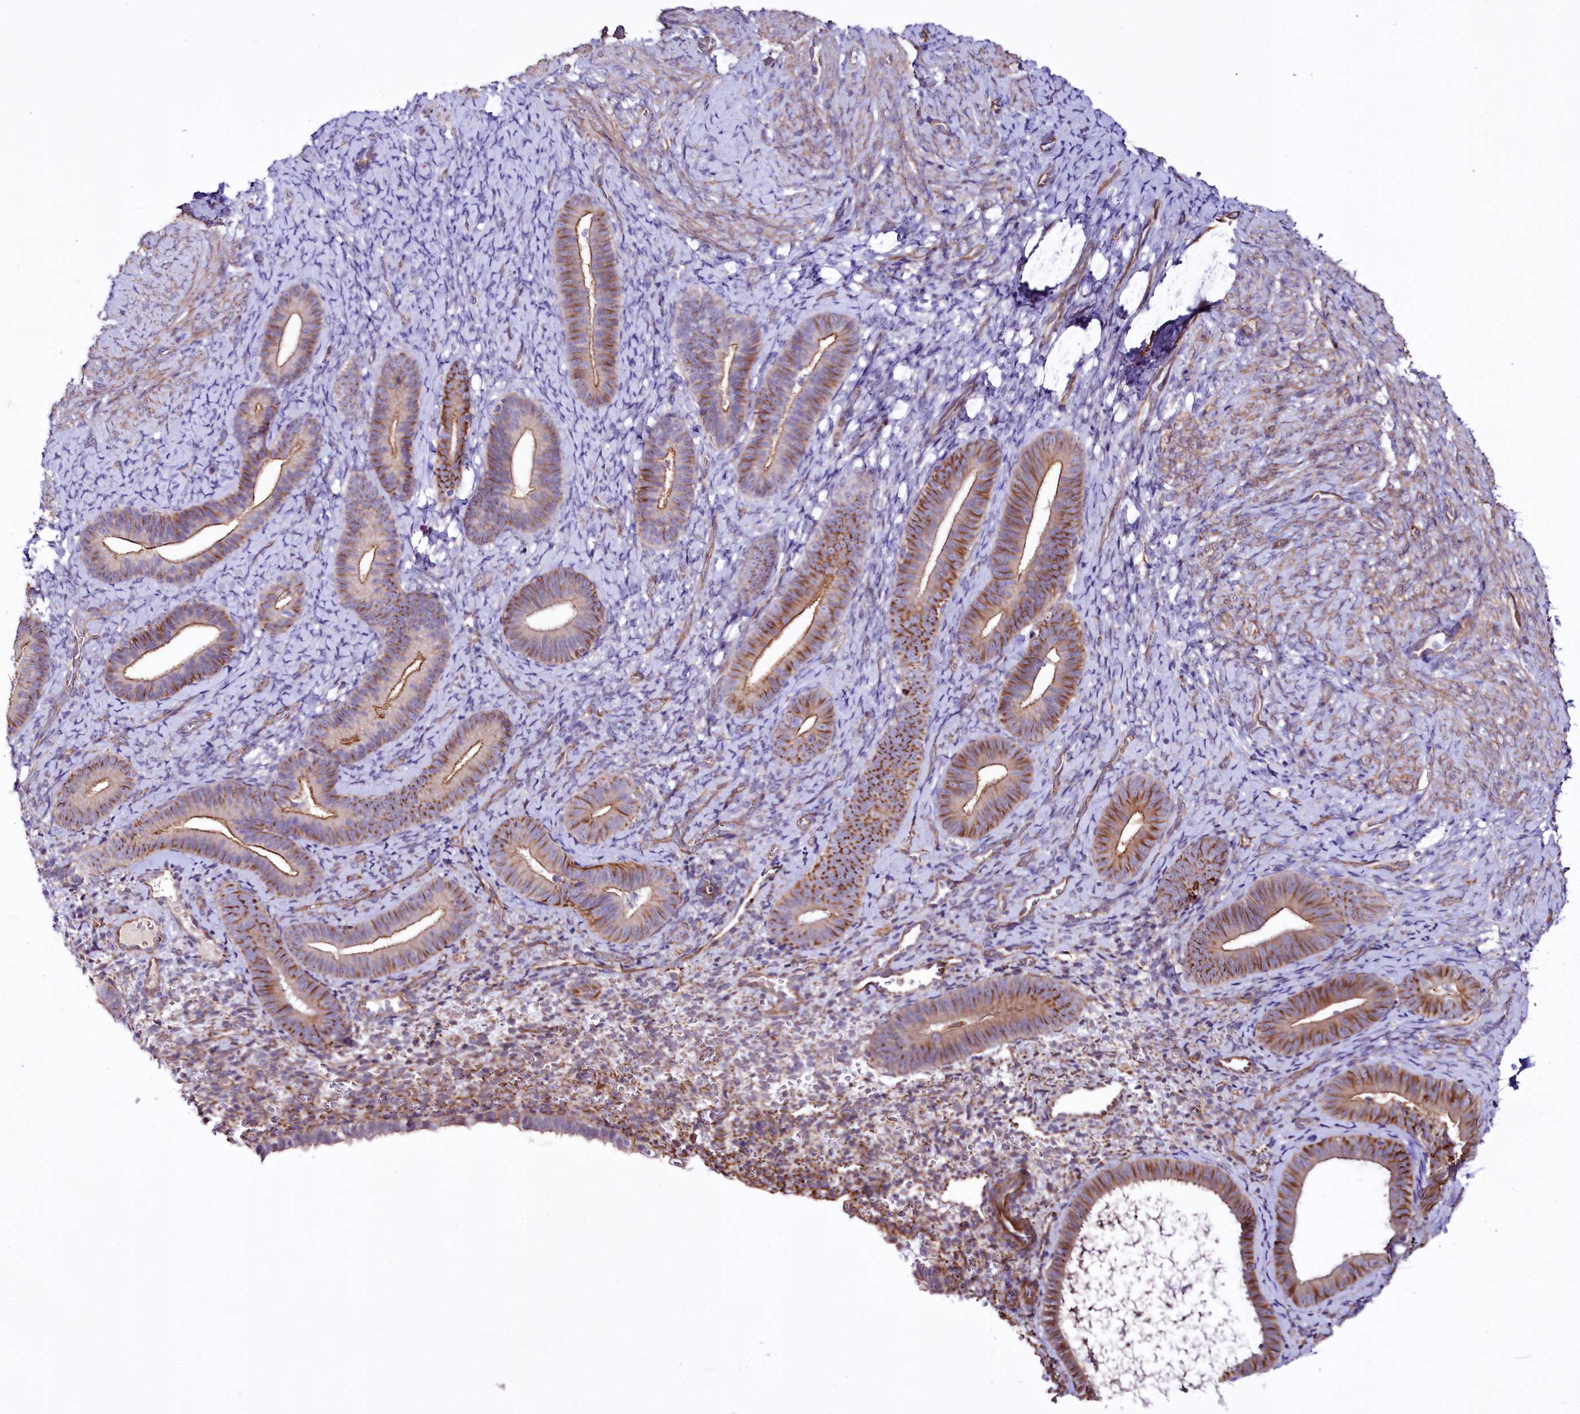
{"staining": {"intensity": "negative", "quantity": "none", "location": "none"}, "tissue": "endometrium", "cell_type": "Cells in endometrial stroma", "image_type": "normal", "snomed": [{"axis": "morphology", "description": "Normal tissue, NOS"}, {"axis": "topography", "description": "Endometrium"}], "caption": "The immunohistochemistry image has no significant expression in cells in endometrial stroma of endometrium. Nuclei are stained in blue.", "gene": "TTC12", "patient": {"sex": "female", "age": 65}}